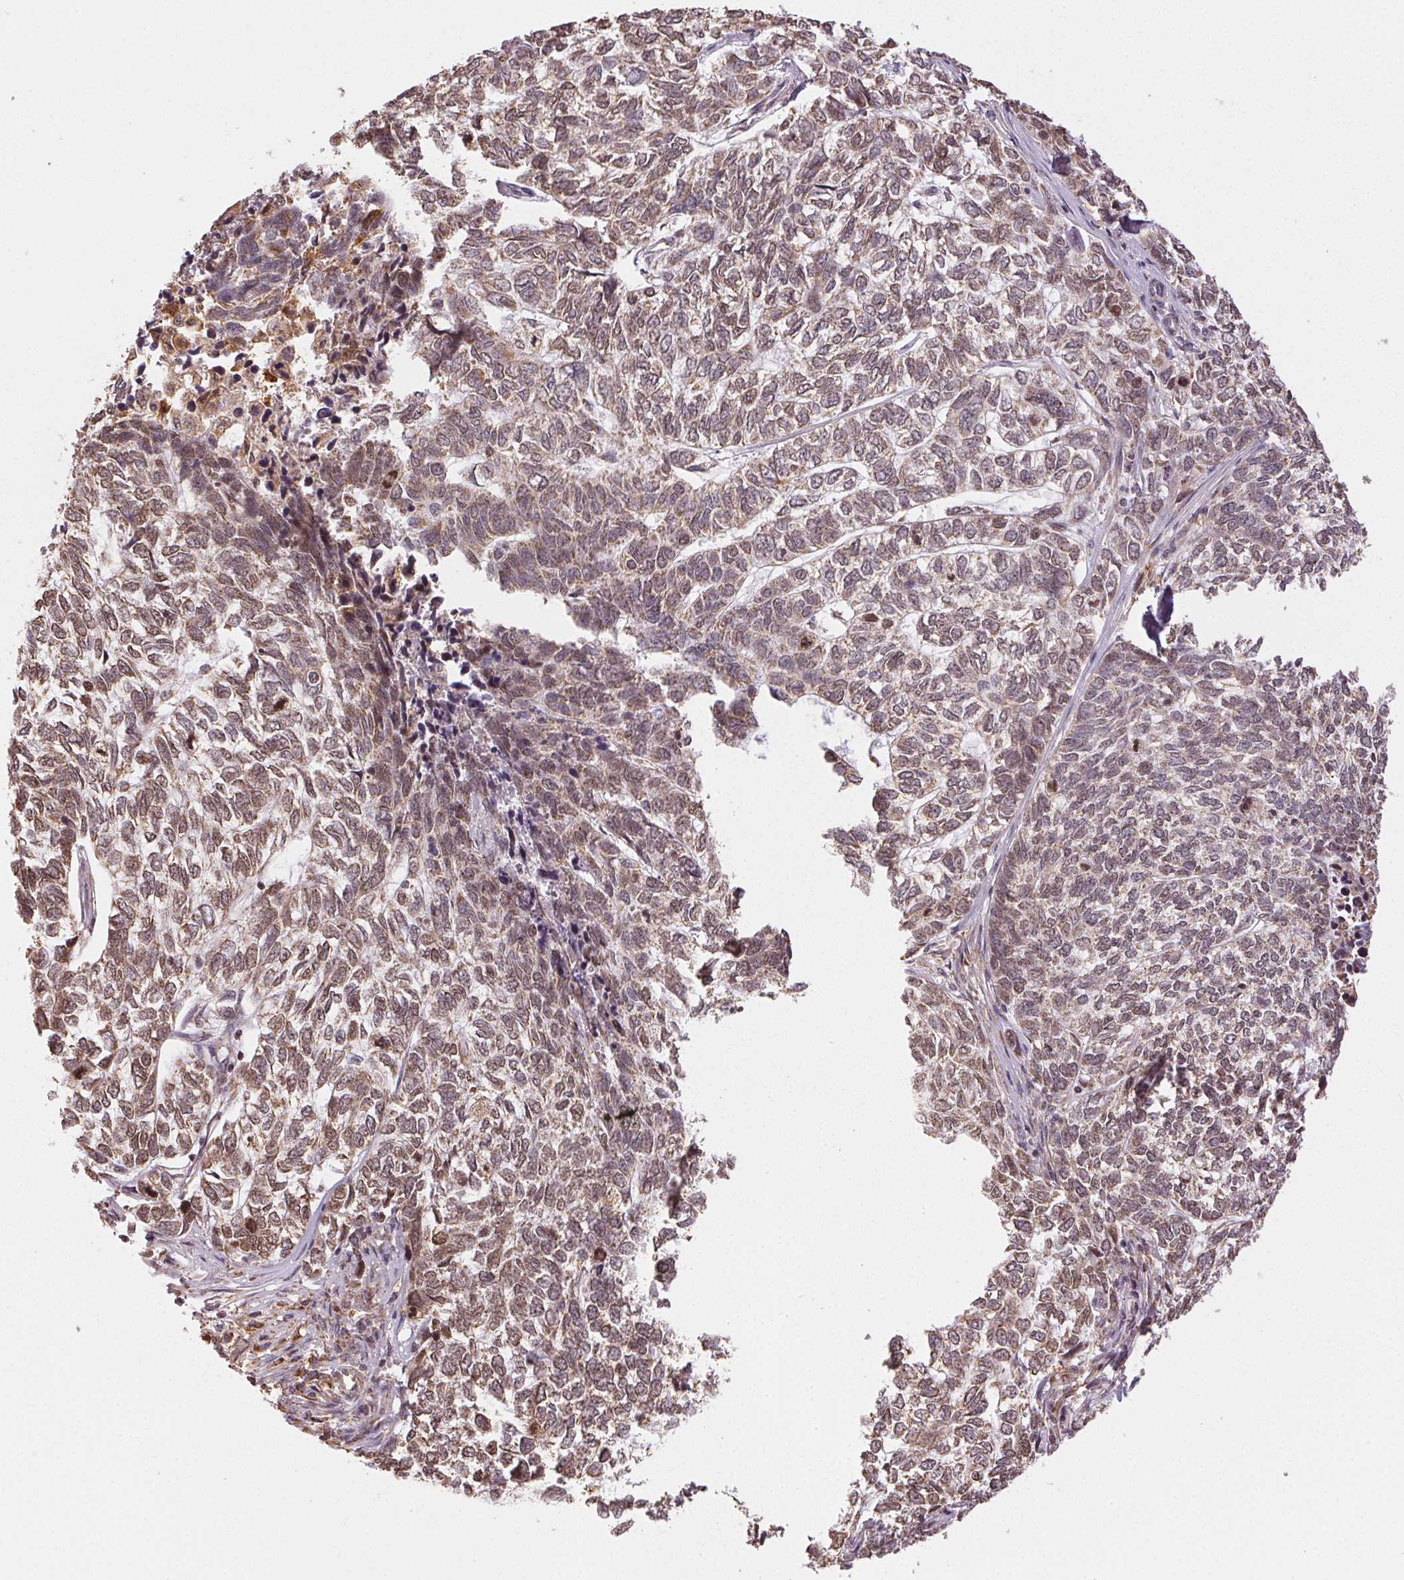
{"staining": {"intensity": "weak", "quantity": "25%-75%", "location": "nuclear"}, "tissue": "skin cancer", "cell_type": "Tumor cells", "image_type": "cancer", "snomed": [{"axis": "morphology", "description": "Basal cell carcinoma"}, {"axis": "topography", "description": "Skin"}], "caption": "The immunohistochemical stain labels weak nuclear staining in tumor cells of basal cell carcinoma (skin) tissue. The staining was performed using DAB, with brown indicating positive protein expression. Nuclei are stained blue with hematoxylin.", "gene": "PIWIL4", "patient": {"sex": "female", "age": 65}}